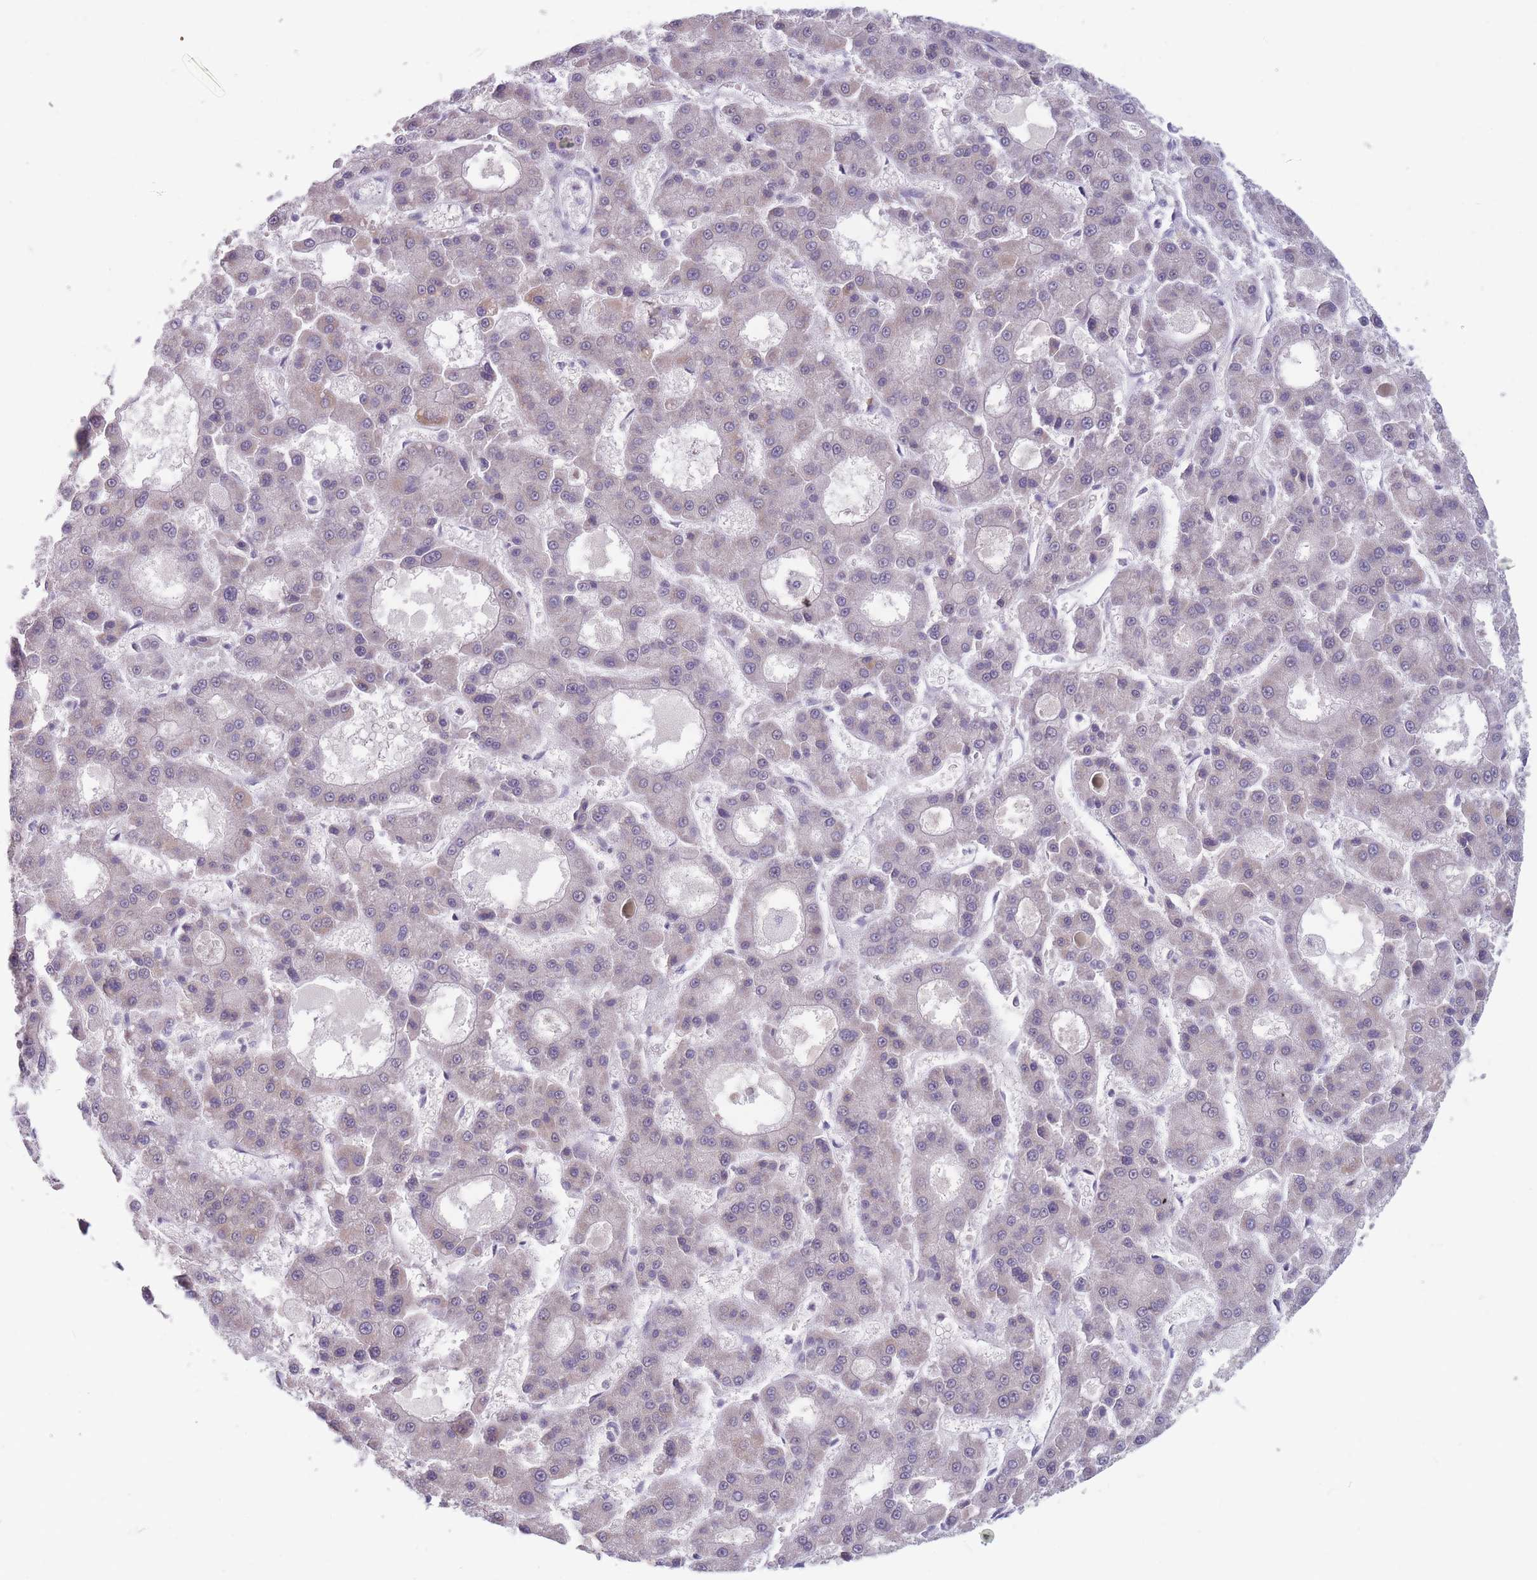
{"staining": {"intensity": "negative", "quantity": "none", "location": "none"}, "tissue": "liver cancer", "cell_type": "Tumor cells", "image_type": "cancer", "snomed": [{"axis": "morphology", "description": "Carcinoma, Hepatocellular, NOS"}, {"axis": "topography", "description": "Liver"}], "caption": "IHC photomicrograph of neoplastic tissue: hepatocellular carcinoma (liver) stained with DAB exhibits no significant protein expression in tumor cells. Nuclei are stained in blue.", "gene": "ARID3B", "patient": {"sex": "male", "age": 70}}